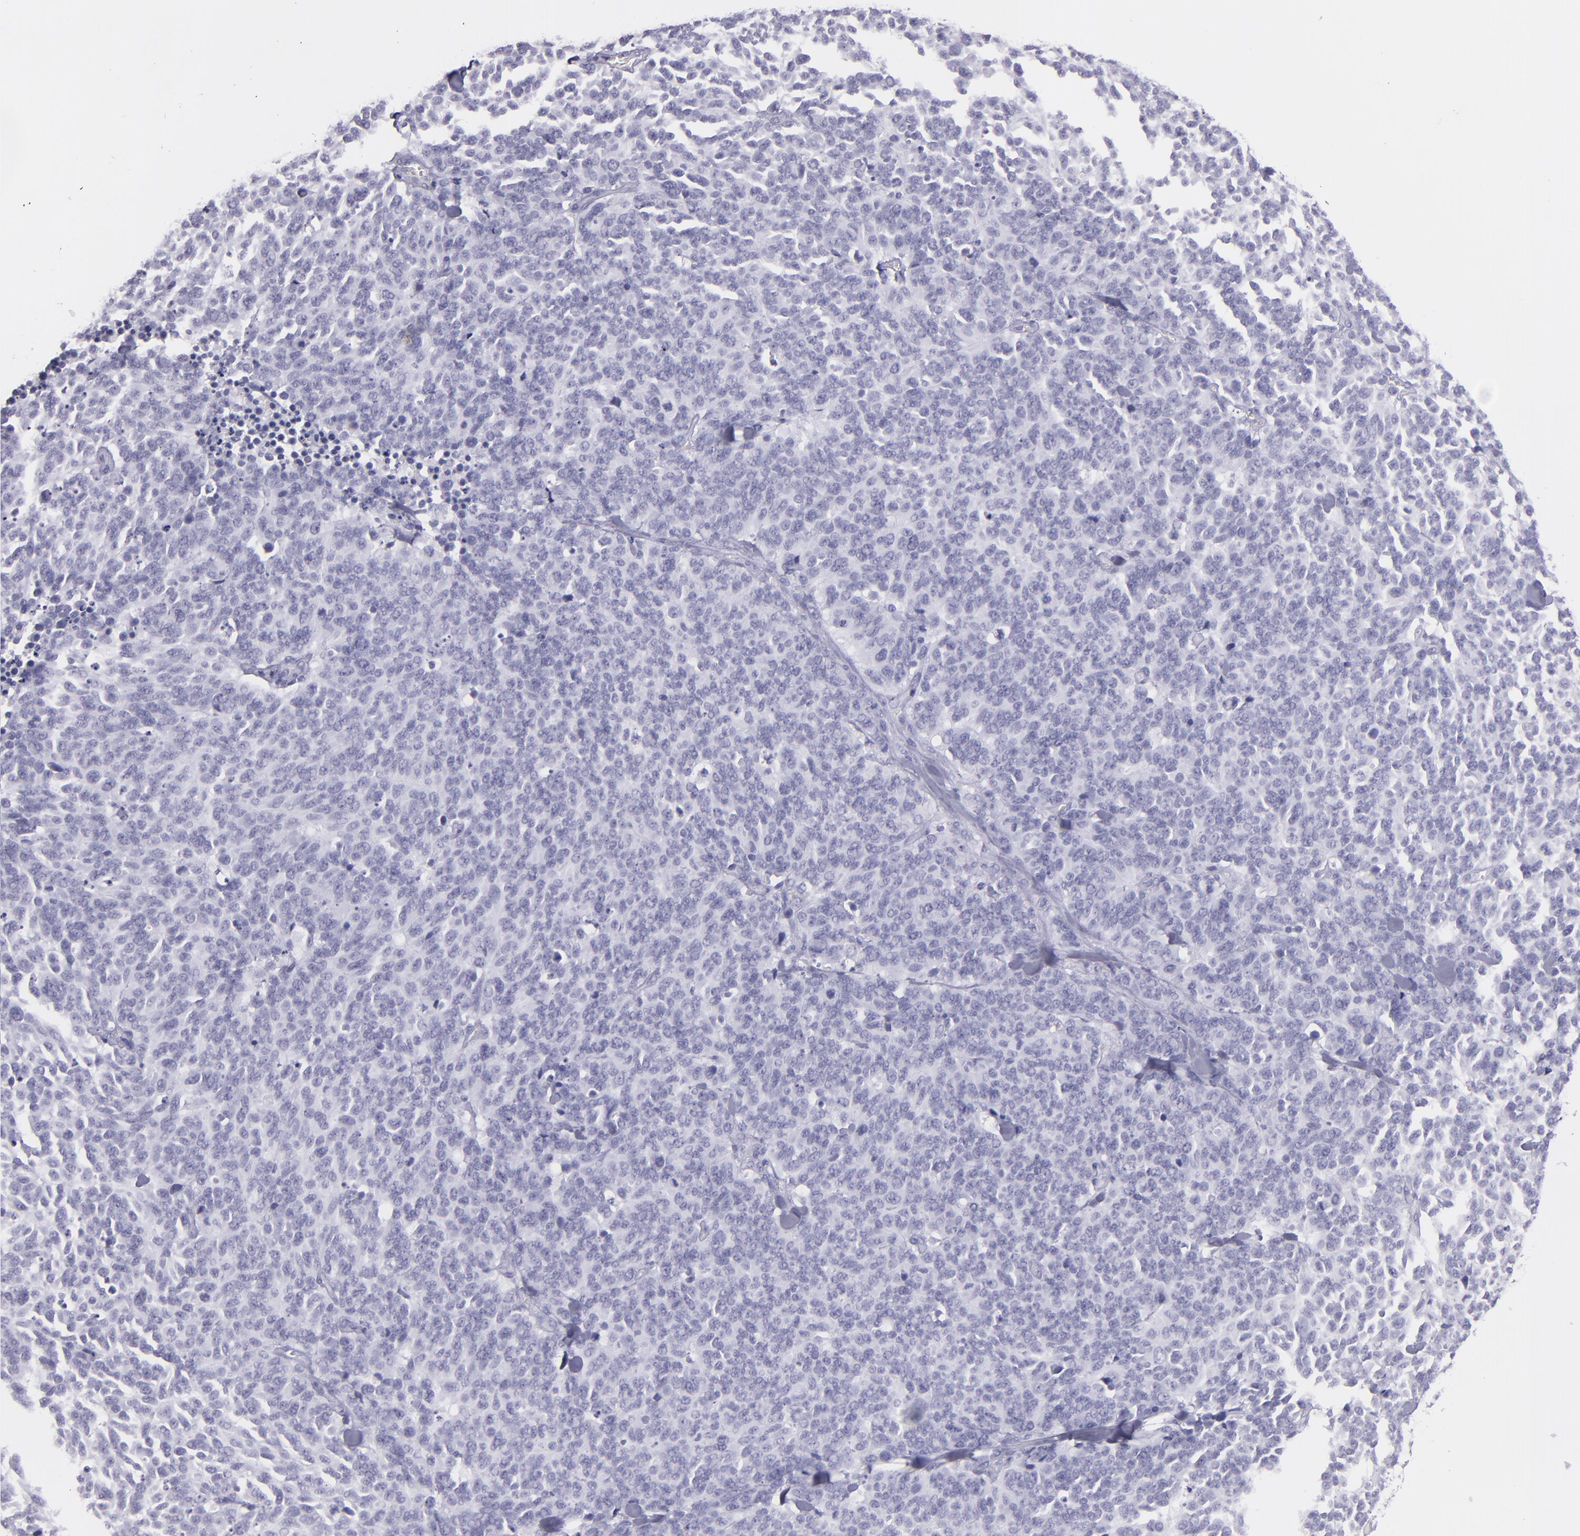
{"staining": {"intensity": "negative", "quantity": "none", "location": "none"}, "tissue": "lung cancer", "cell_type": "Tumor cells", "image_type": "cancer", "snomed": [{"axis": "morphology", "description": "Neoplasm, malignant, NOS"}, {"axis": "topography", "description": "Lung"}], "caption": "A histopathology image of human neoplasm (malignant) (lung) is negative for staining in tumor cells.", "gene": "ECE1", "patient": {"sex": "female", "age": 58}}